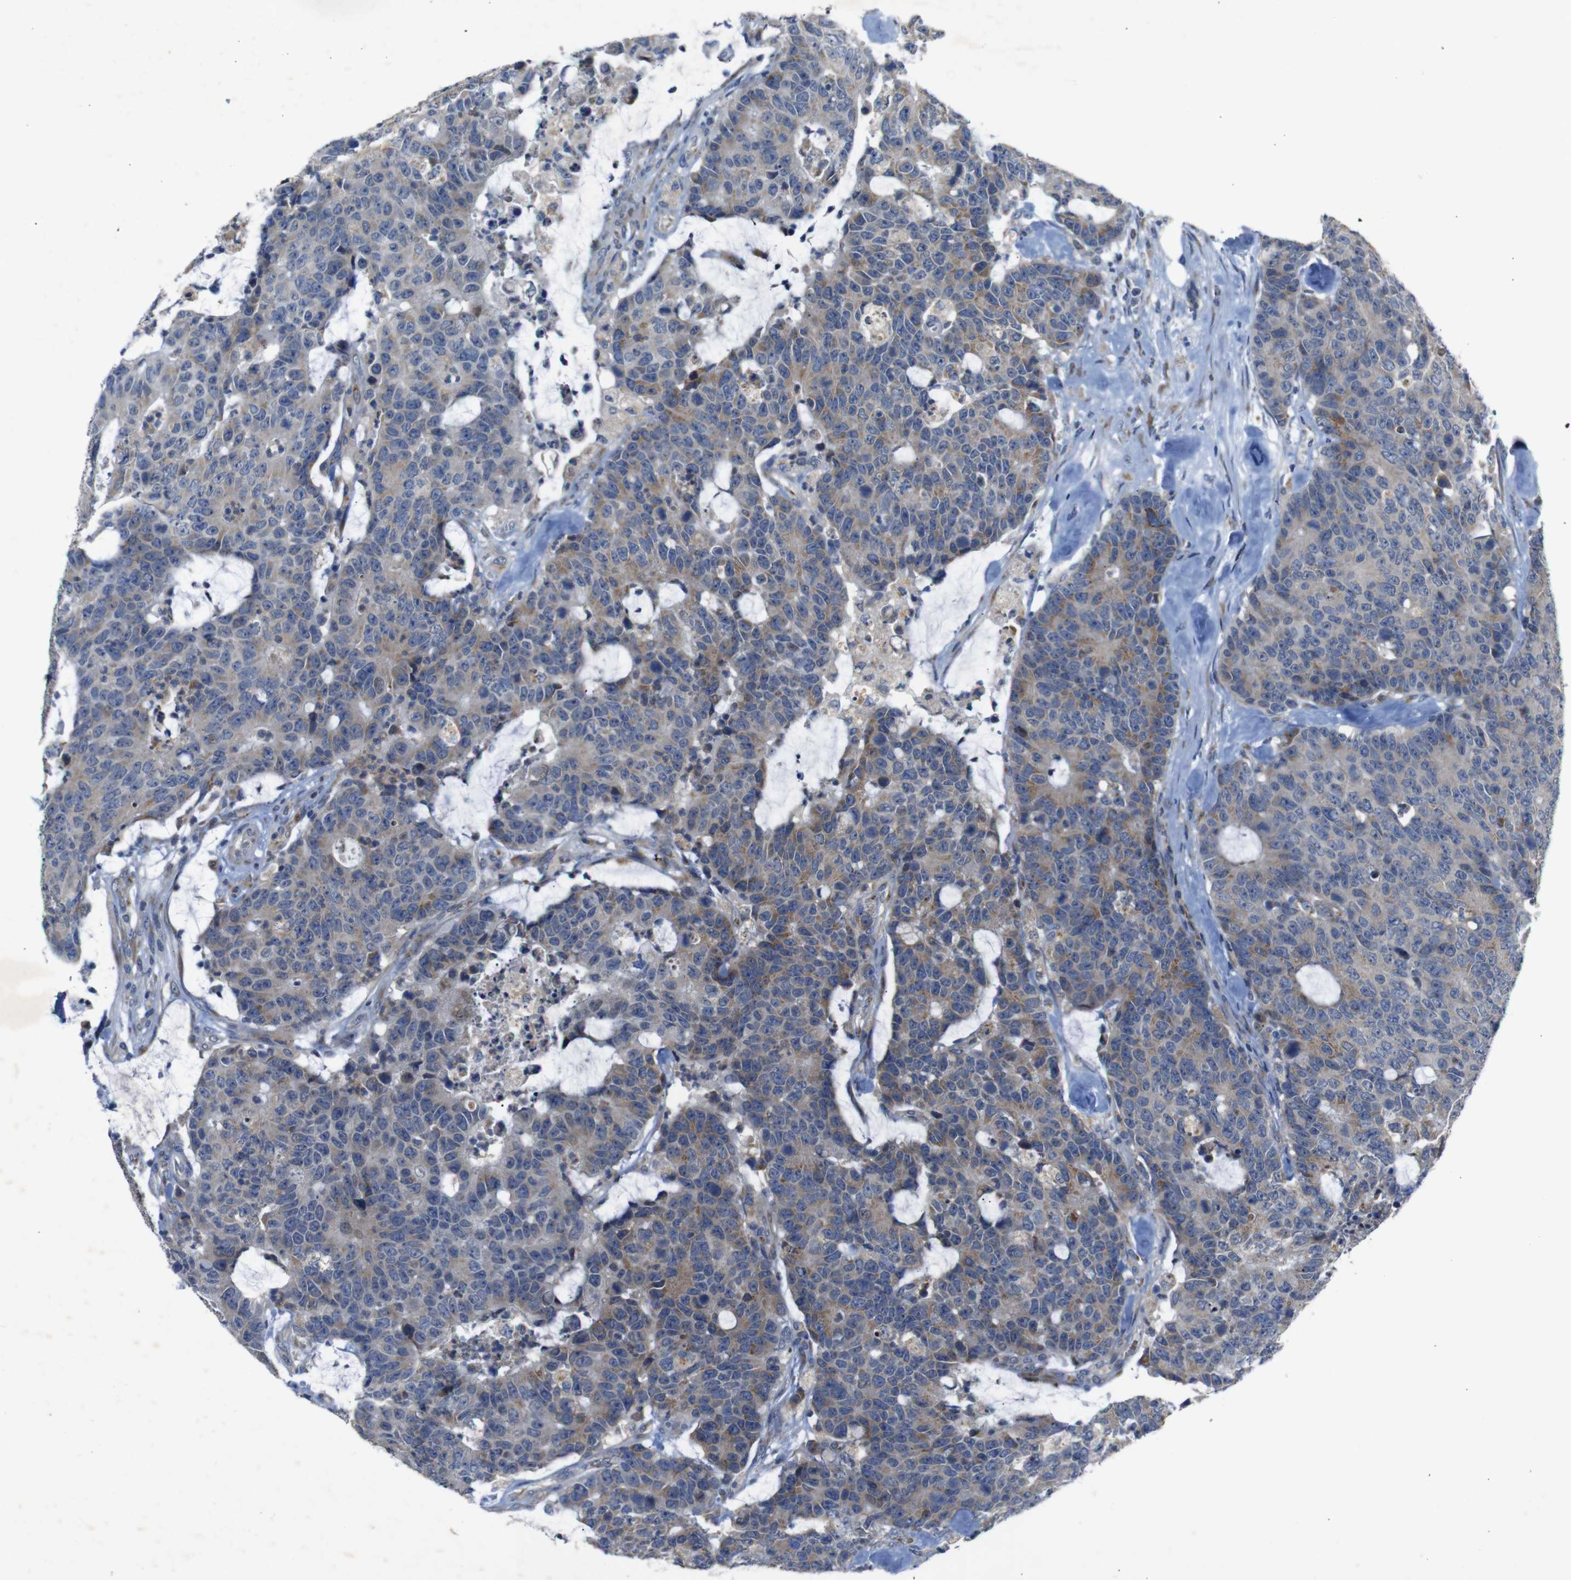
{"staining": {"intensity": "moderate", "quantity": "25%-75%", "location": "cytoplasmic/membranous"}, "tissue": "colorectal cancer", "cell_type": "Tumor cells", "image_type": "cancer", "snomed": [{"axis": "morphology", "description": "Adenocarcinoma, NOS"}, {"axis": "topography", "description": "Colon"}], "caption": "IHC staining of colorectal cancer (adenocarcinoma), which shows medium levels of moderate cytoplasmic/membranous positivity in about 25%-75% of tumor cells indicating moderate cytoplasmic/membranous protein staining. The staining was performed using DAB (3,3'-diaminobenzidine) (brown) for protein detection and nuclei were counterstained in hematoxylin (blue).", "gene": "CHST10", "patient": {"sex": "female", "age": 86}}